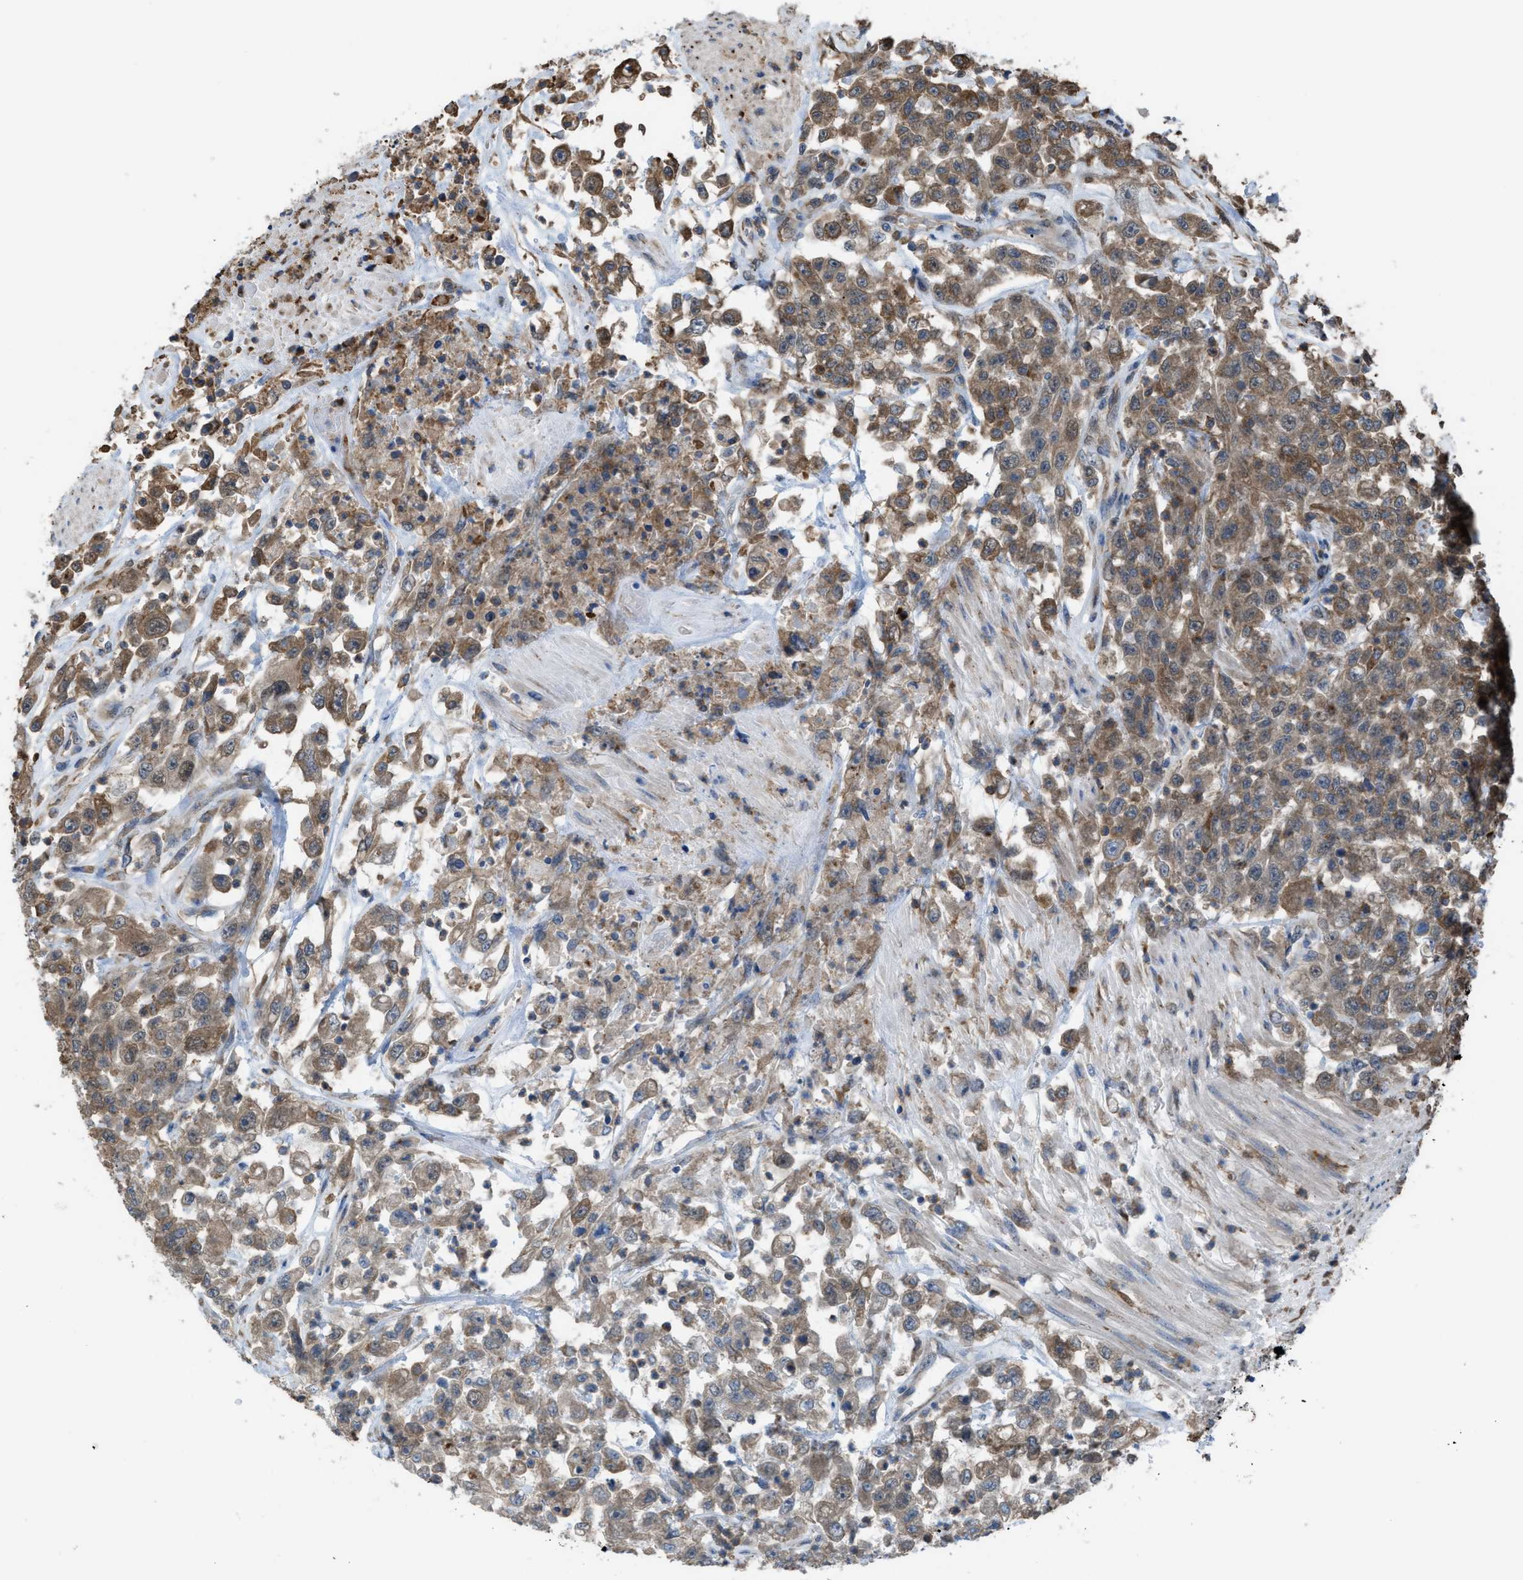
{"staining": {"intensity": "moderate", "quantity": ">75%", "location": "cytoplasmic/membranous"}, "tissue": "urothelial cancer", "cell_type": "Tumor cells", "image_type": "cancer", "snomed": [{"axis": "morphology", "description": "Urothelial carcinoma, High grade"}, {"axis": "topography", "description": "Urinary bladder"}], "caption": "Immunohistochemistry (IHC) image of high-grade urothelial carcinoma stained for a protein (brown), which reveals medium levels of moderate cytoplasmic/membranous expression in approximately >75% of tumor cells.", "gene": "PLAA", "patient": {"sex": "male", "age": 46}}